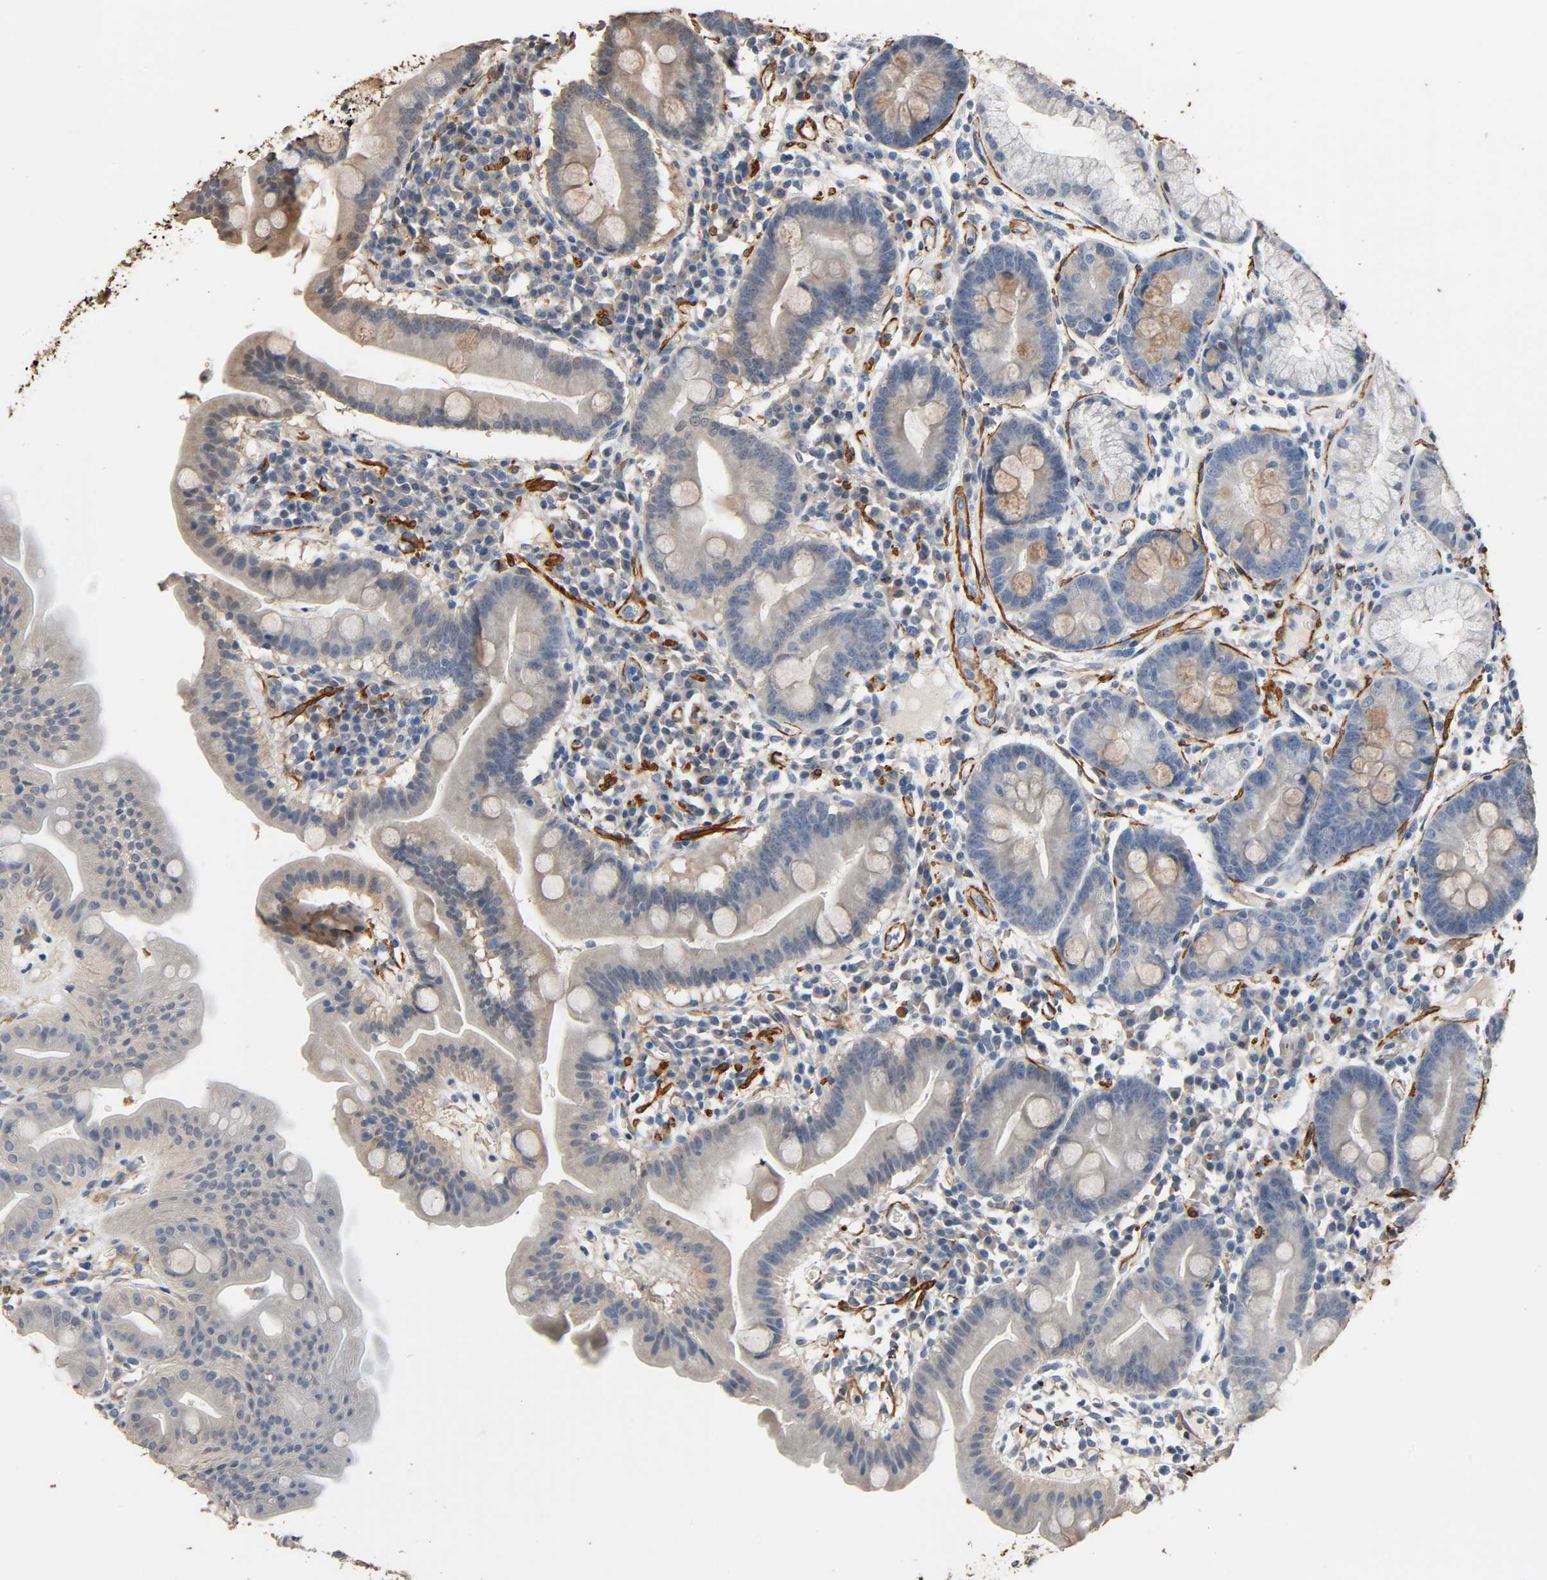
{"staining": {"intensity": "moderate", "quantity": ">75%", "location": "cytoplasmic/membranous,nuclear"}, "tissue": "duodenum", "cell_type": "Glandular cells", "image_type": "normal", "snomed": [{"axis": "morphology", "description": "Normal tissue, NOS"}, {"axis": "topography", "description": "Duodenum"}], "caption": "Protein positivity by immunohistochemistry (IHC) displays moderate cytoplasmic/membranous,nuclear positivity in approximately >75% of glandular cells in benign duodenum.", "gene": "GSTA1", "patient": {"sex": "male", "age": 50}}